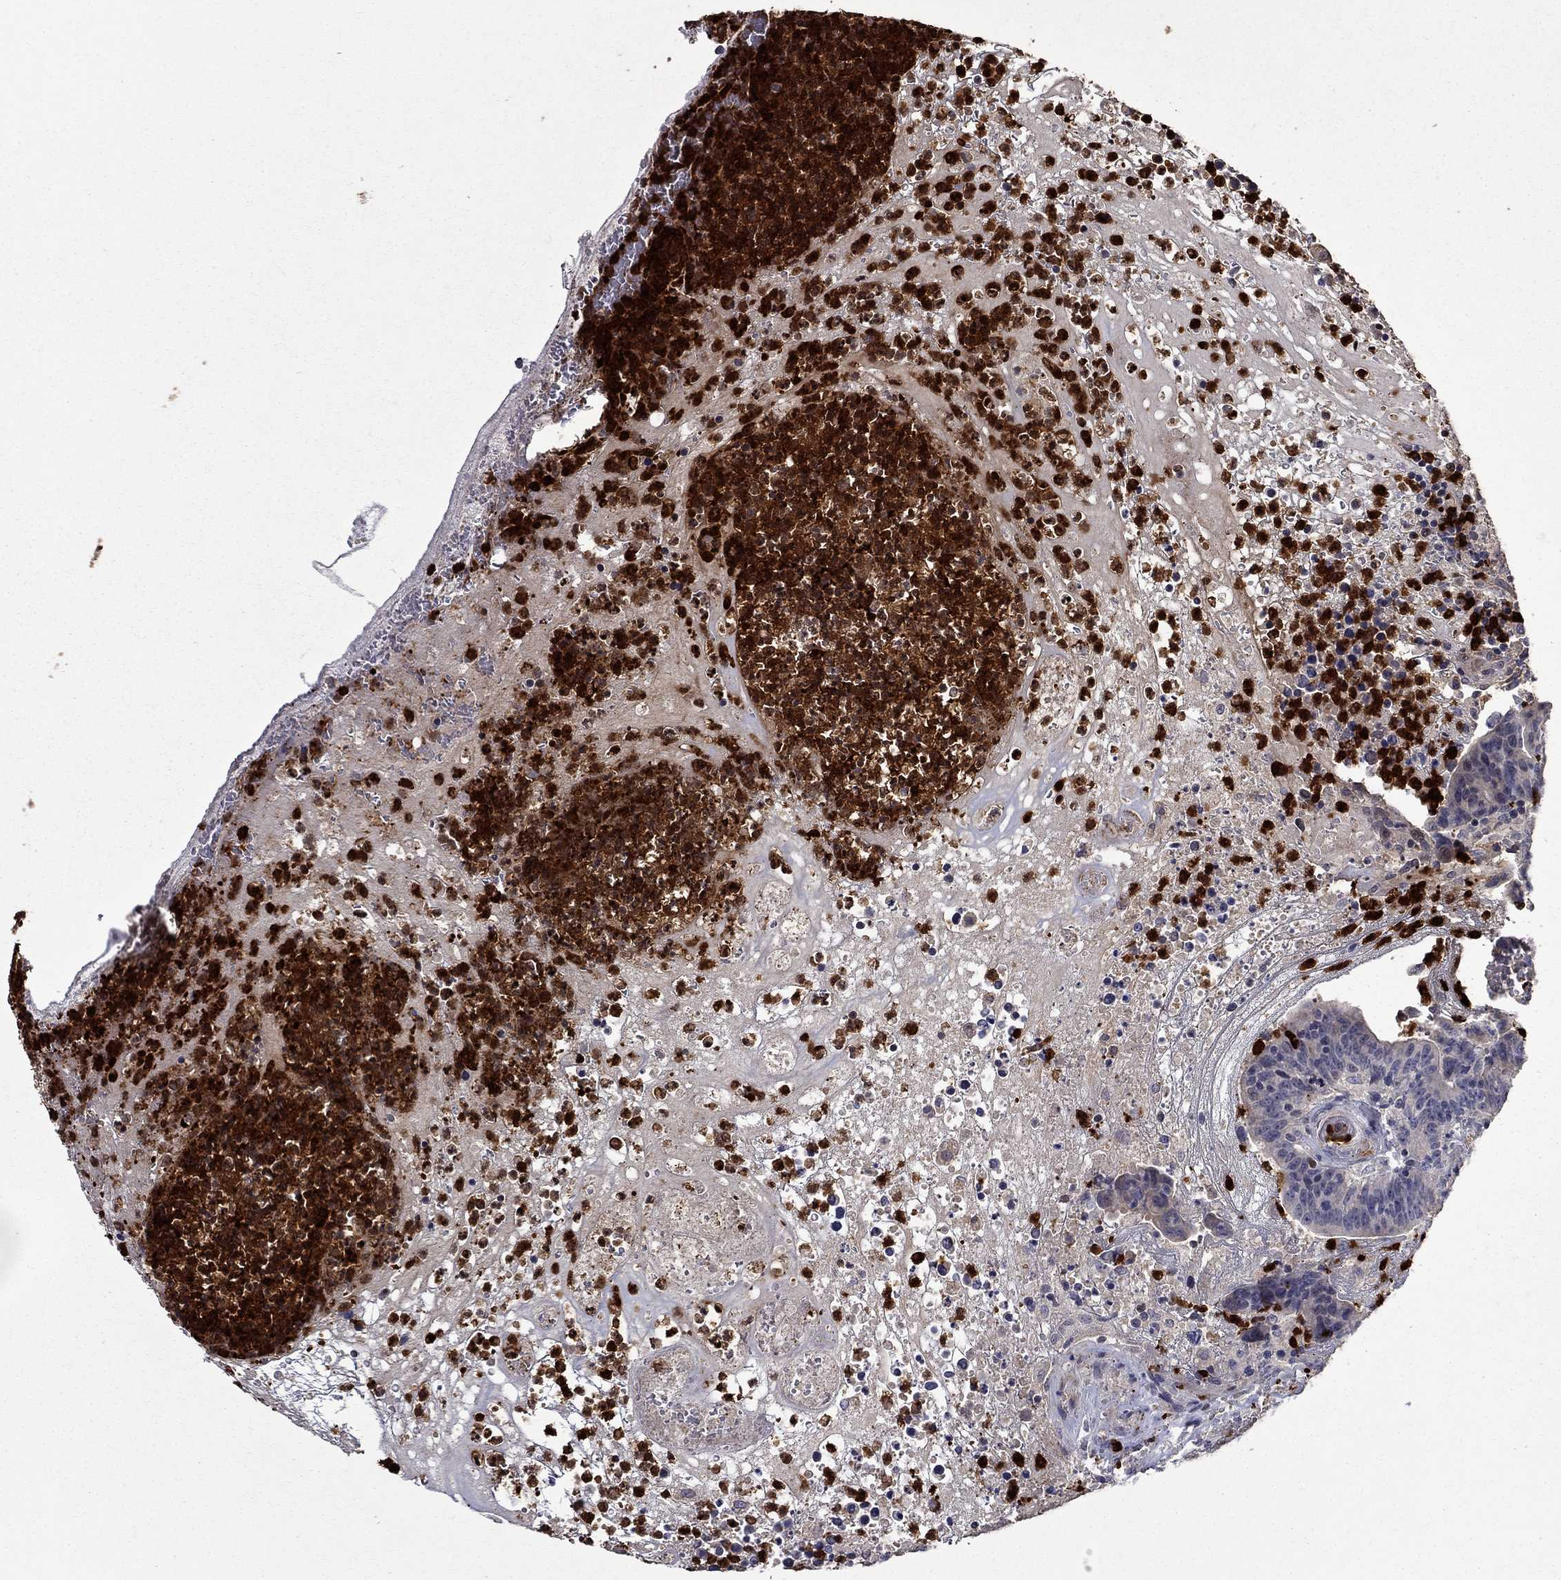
{"staining": {"intensity": "negative", "quantity": "none", "location": "none"}, "tissue": "colorectal cancer", "cell_type": "Tumor cells", "image_type": "cancer", "snomed": [{"axis": "morphology", "description": "Adenocarcinoma, NOS"}, {"axis": "topography", "description": "Colon"}], "caption": "A micrograph of human colorectal adenocarcinoma is negative for staining in tumor cells. (Brightfield microscopy of DAB (3,3'-diaminobenzidine) immunohistochemistry at high magnification).", "gene": "SATB1", "patient": {"sex": "female", "age": 75}}